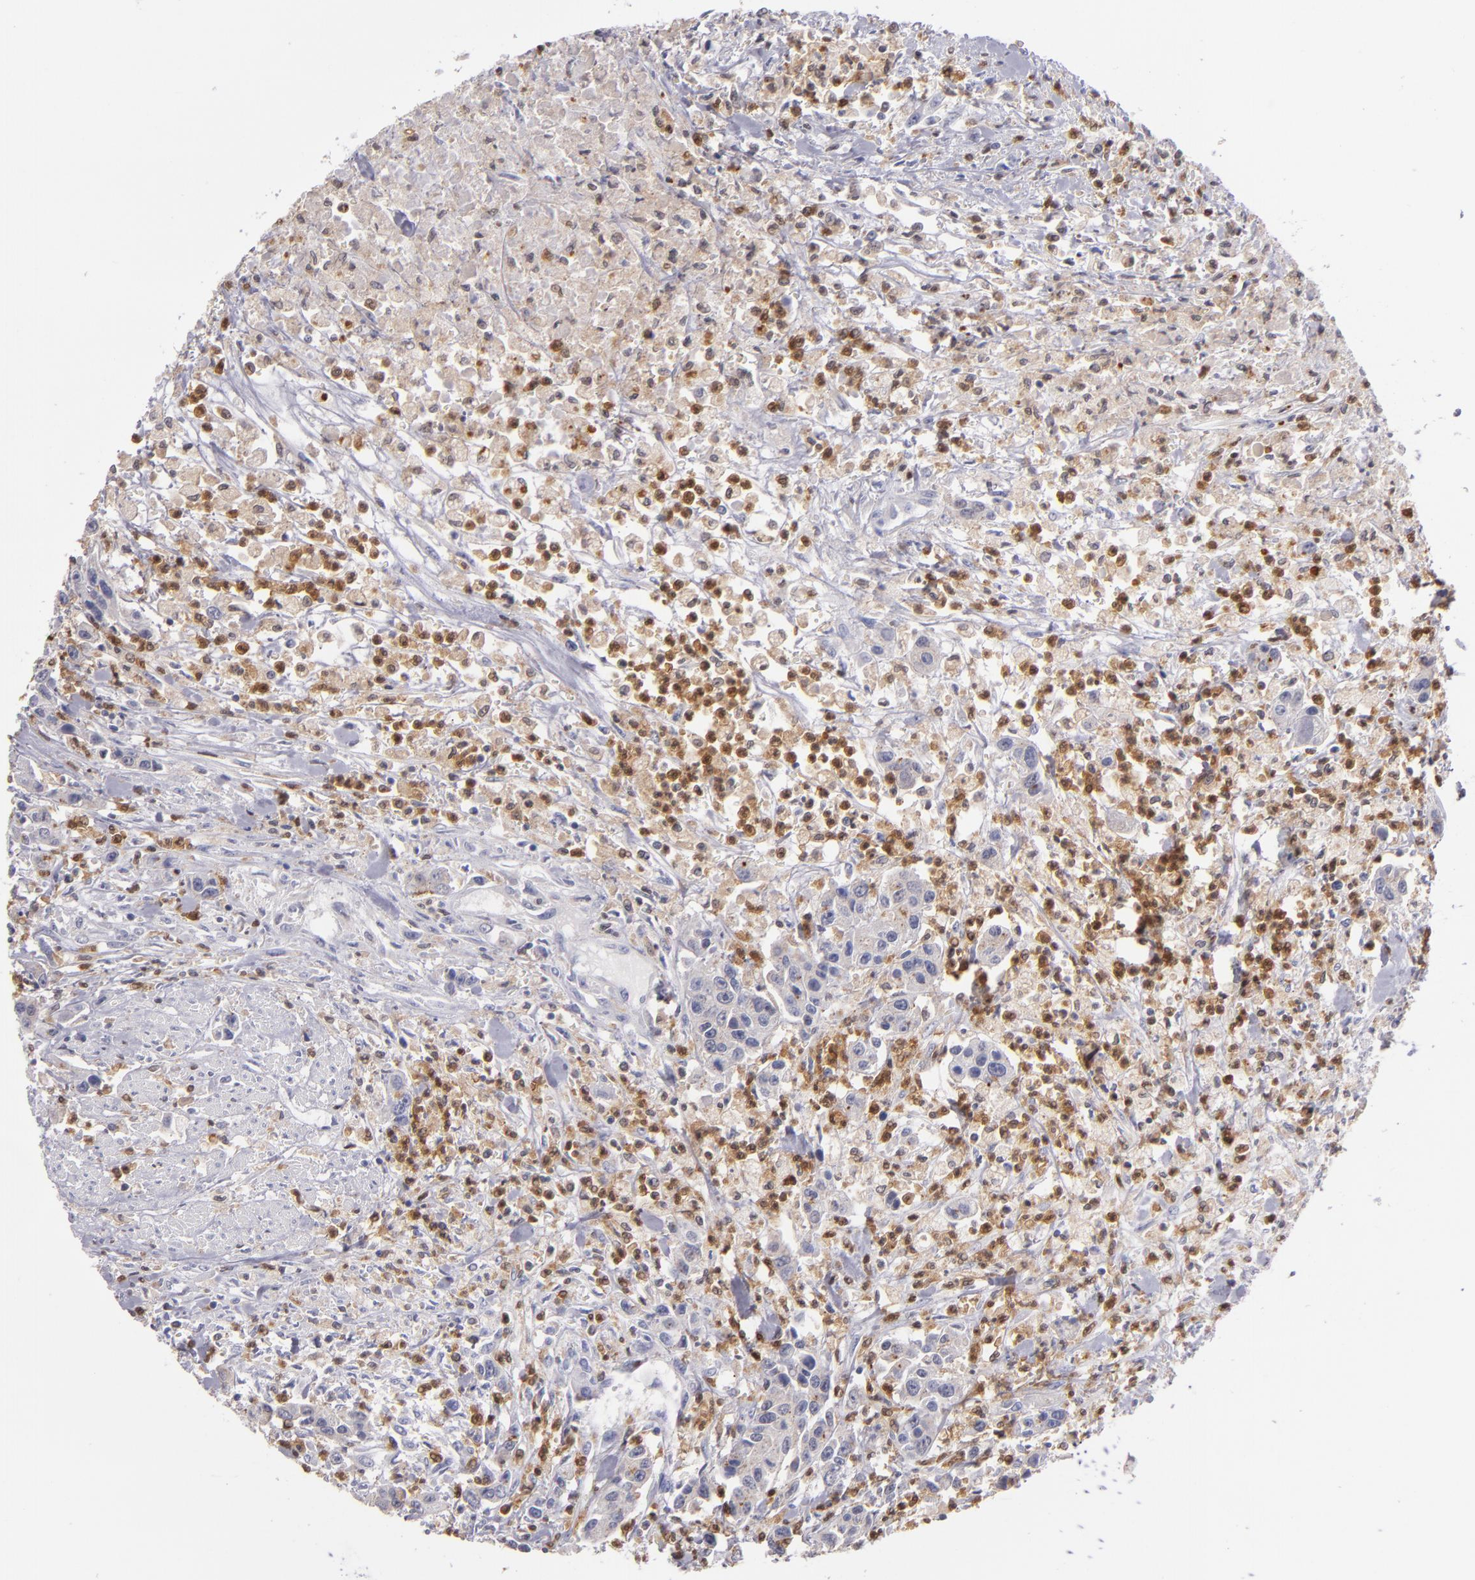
{"staining": {"intensity": "weak", "quantity": "25%-75%", "location": "cytoplasmic/membranous"}, "tissue": "urothelial cancer", "cell_type": "Tumor cells", "image_type": "cancer", "snomed": [{"axis": "morphology", "description": "Urothelial carcinoma, High grade"}, {"axis": "topography", "description": "Urinary bladder"}], "caption": "A histopathology image of human urothelial cancer stained for a protein shows weak cytoplasmic/membranous brown staining in tumor cells. (DAB IHC with brightfield microscopy, high magnification).", "gene": "PRKCD", "patient": {"sex": "male", "age": 86}}